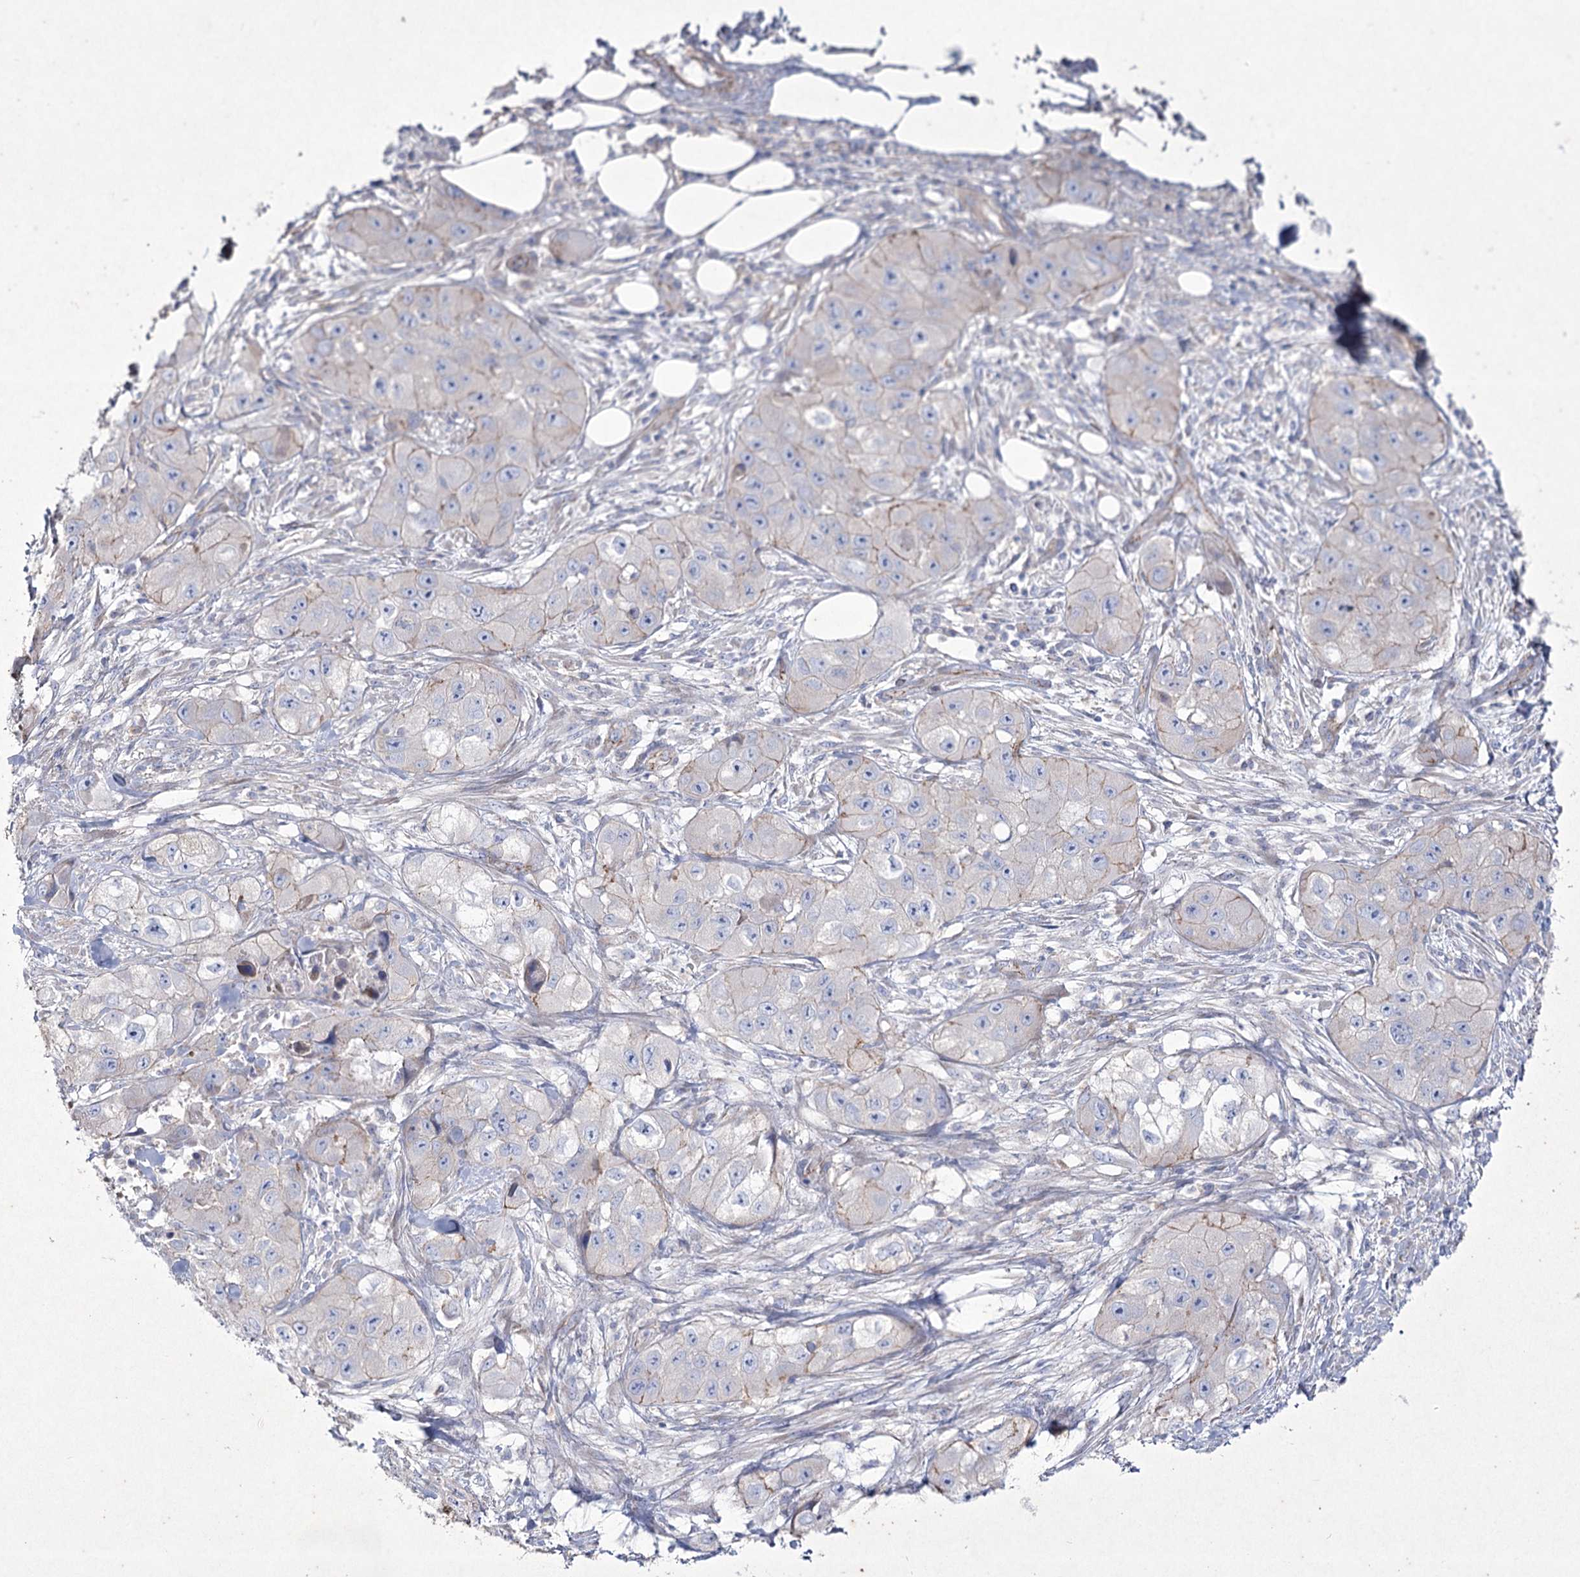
{"staining": {"intensity": "weak", "quantity": "<25%", "location": "cytoplasmic/membranous"}, "tissue": "skin cancer", "cell_type": "Tumor cells", "image_type": "cancer", "snomed": [{"axis": "morphology", "description": "Squamous cell carcinoma, NOS"}, {"axis": "topography", "description": "Skin"}, {"axis": "topography", "description": "Subcutis"}], "caption": "Human skin cancer stained for a protein using immunohistochemistry (IHC) demonstrates no staining in tumor cells.", "gene": "LDLRAD3", "patient": {"sex": "male", "age": 73}}